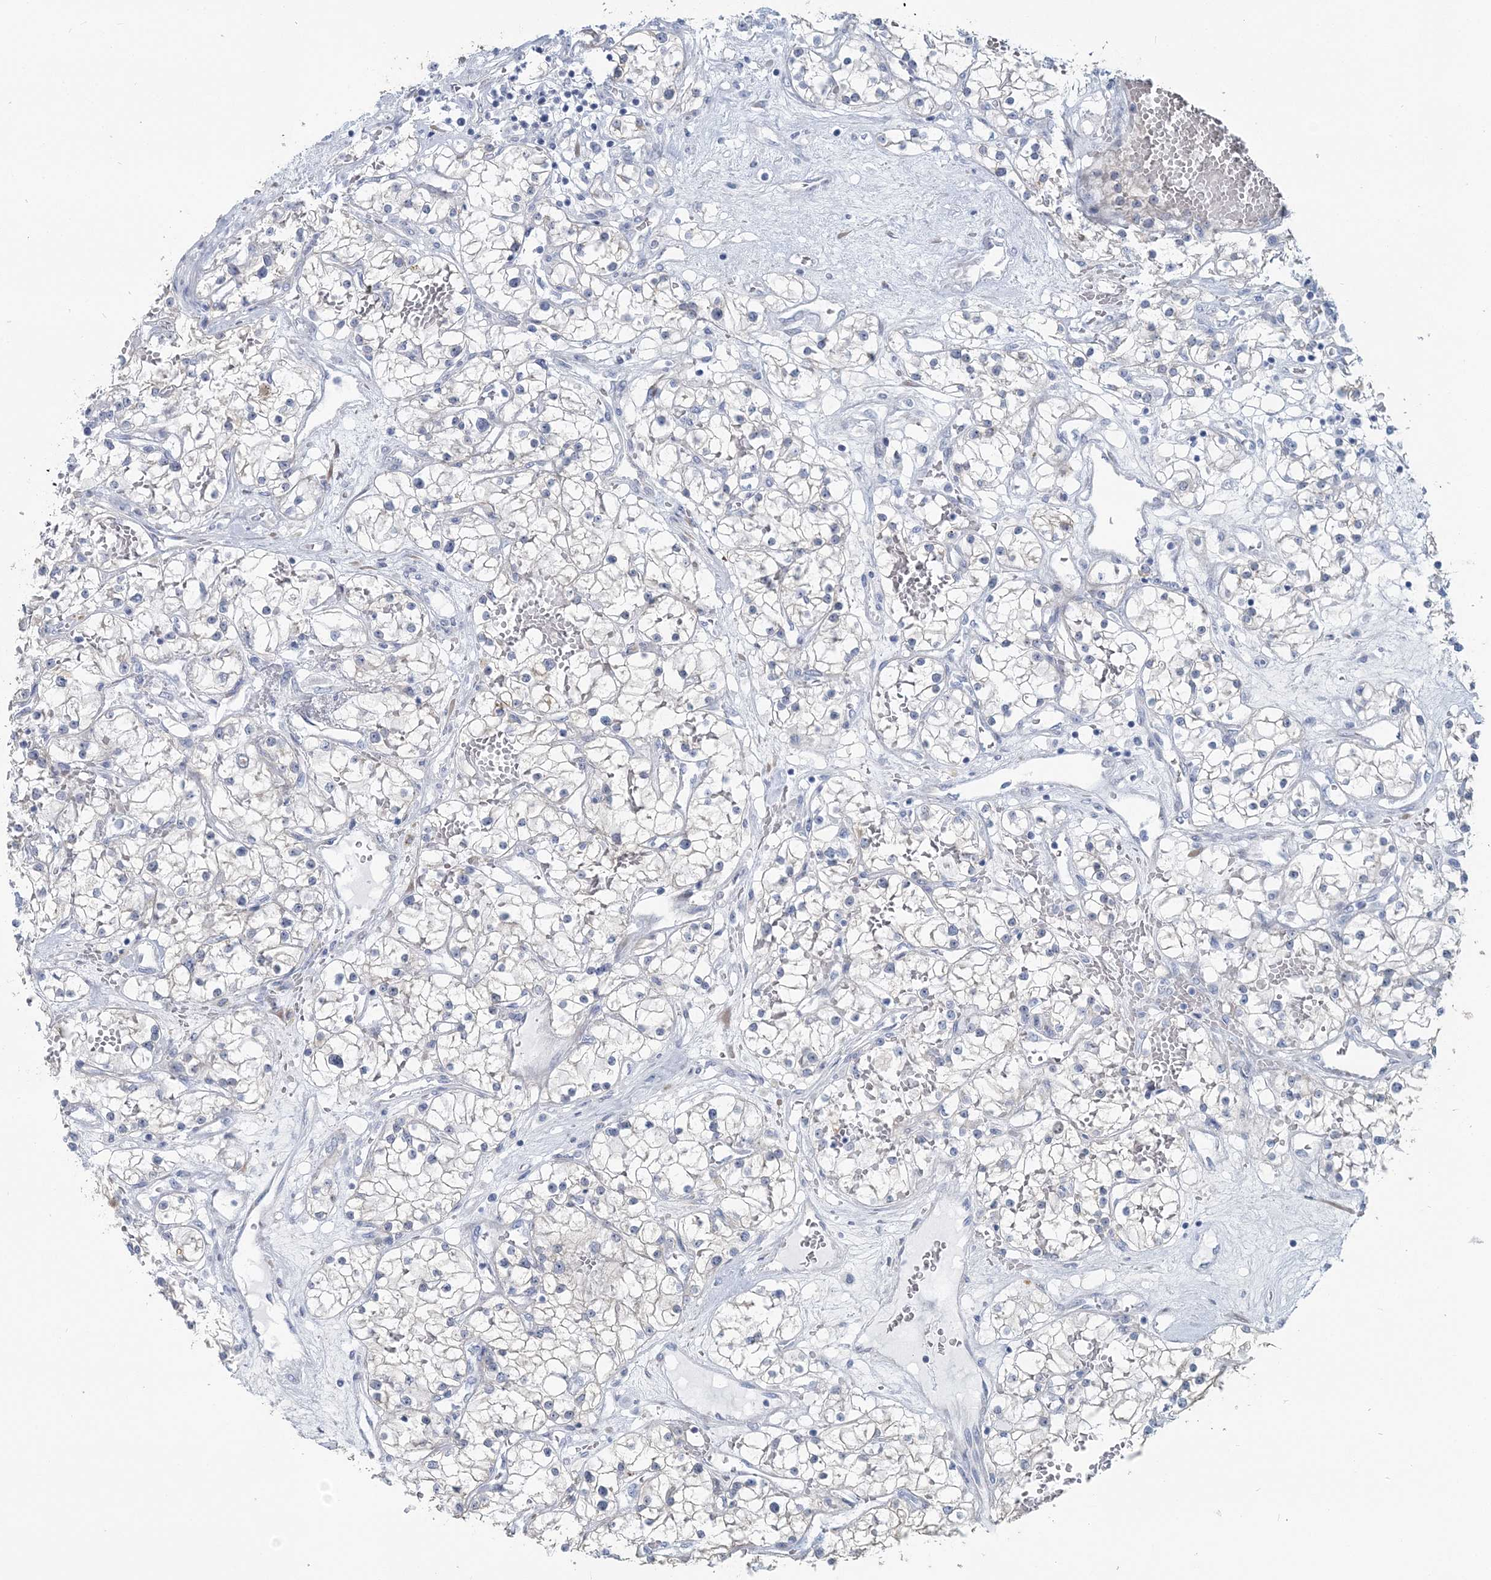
{"staining": {"intensity": "negative", "quantity": "none", "location": "none"}, "tissue": "renal cancer", "cell_type": "Tumor cells", "image_type": "cancer", "snomed": [{"axis": "morphology", "description": "Normal tissue, NOS"}, {"axis": "morphology", "description": "Adenocarcinoma, NOS"}, {"axis": "topography", "description": "Kidney"}], "caption": "A high-resolution histopathology image shows immunohistochemistry staining of renal cancer (adenocarcinoma), which exhibits no significant staining in tumor cells. Nuclei are stained in blue.", "gene": "CMBL", "patient": {"sex": "male", "age": 68}}